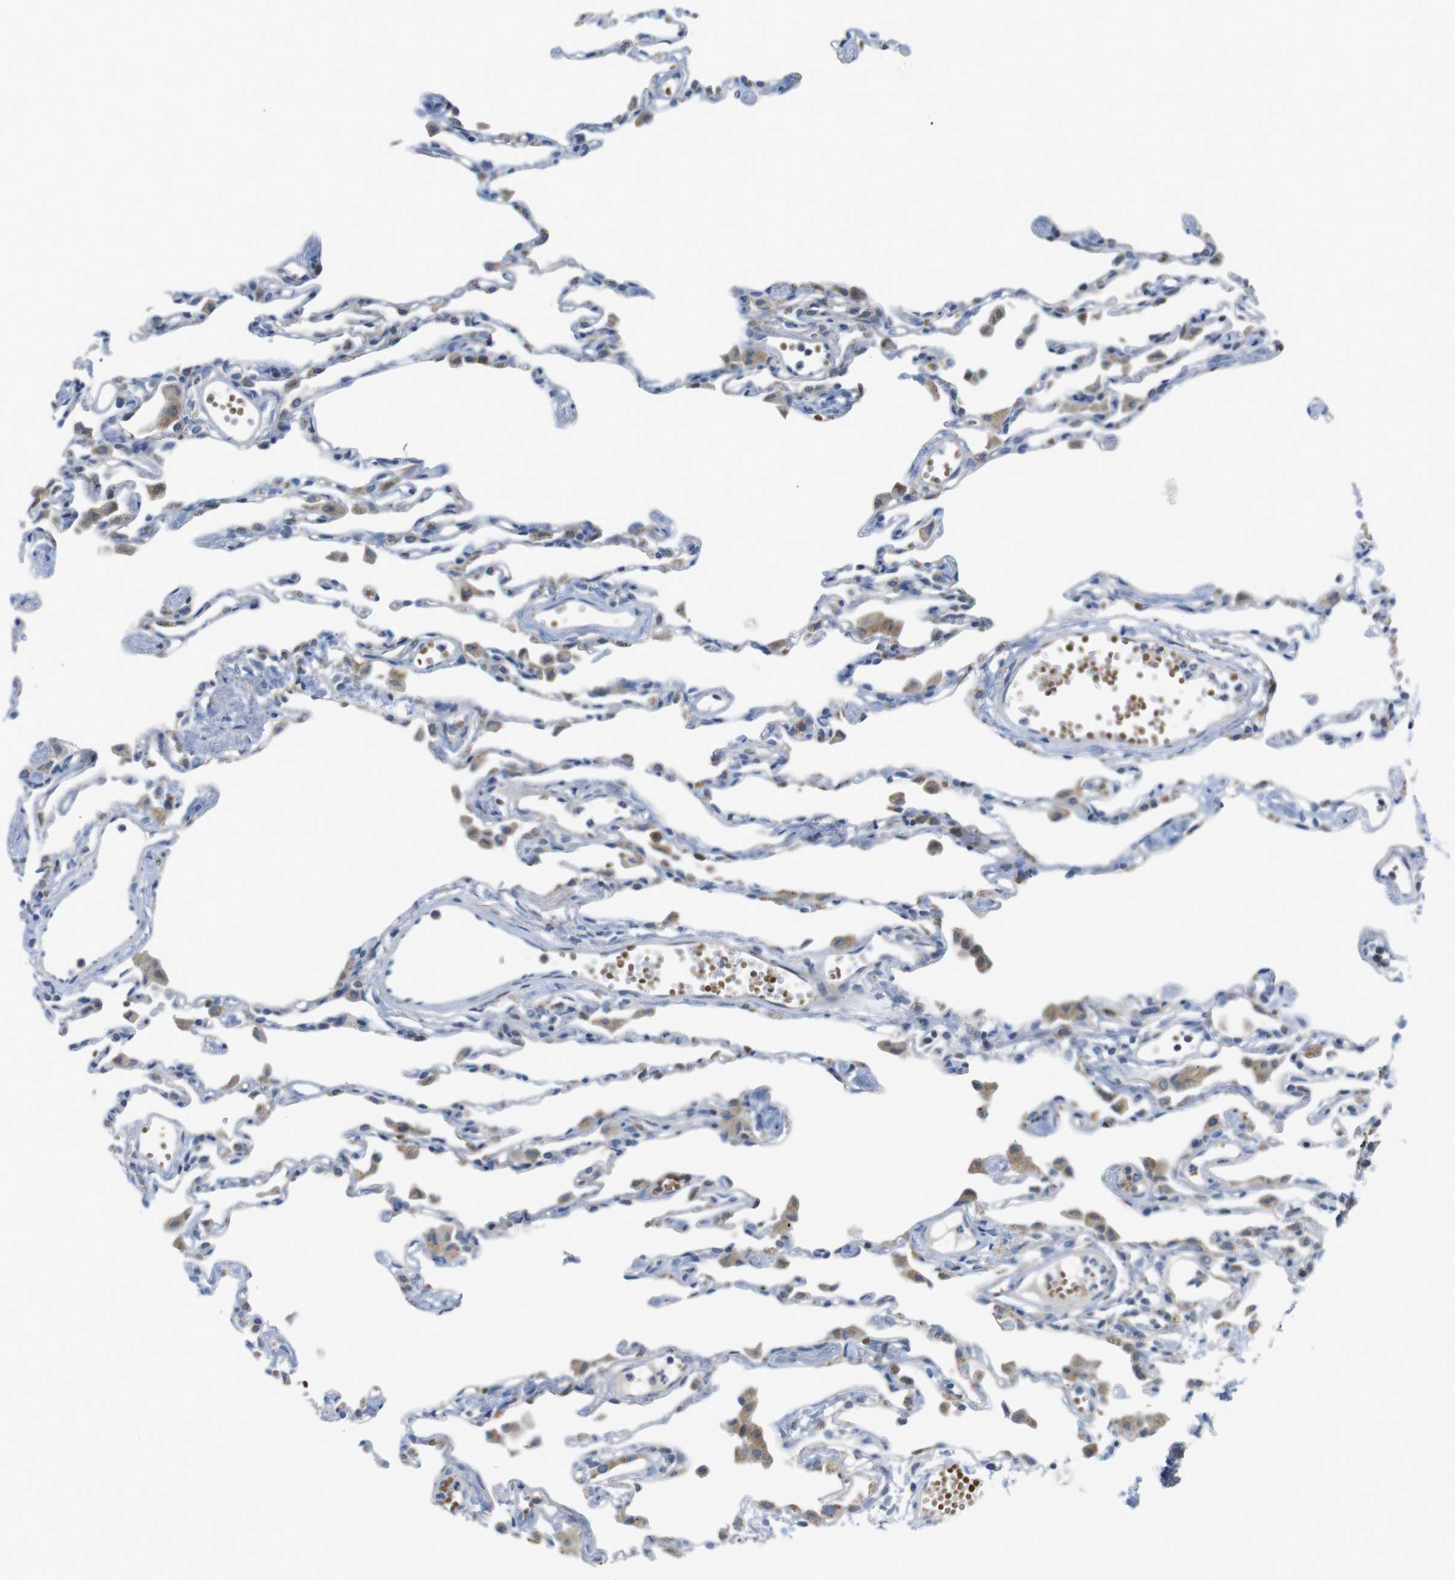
{"staining": {"intensity": "negative", "quantity": "none", "location": "none"}, "tissue": "lung", "cell_type": "Alveolar cells", "image_type": "normal", "snomed": [{"axis": "morphology", "description": "Normal tissue, NOS"}, {"axis": "topography", "description": "Lung"}], "caption": "Immunohistochemistry (IHC) image of benign lung stained for a protein (brown), which displays no positivity in alveolar cells.", "gene": "MARCHF1", "patient": {"sex": "female", "age": 49}}